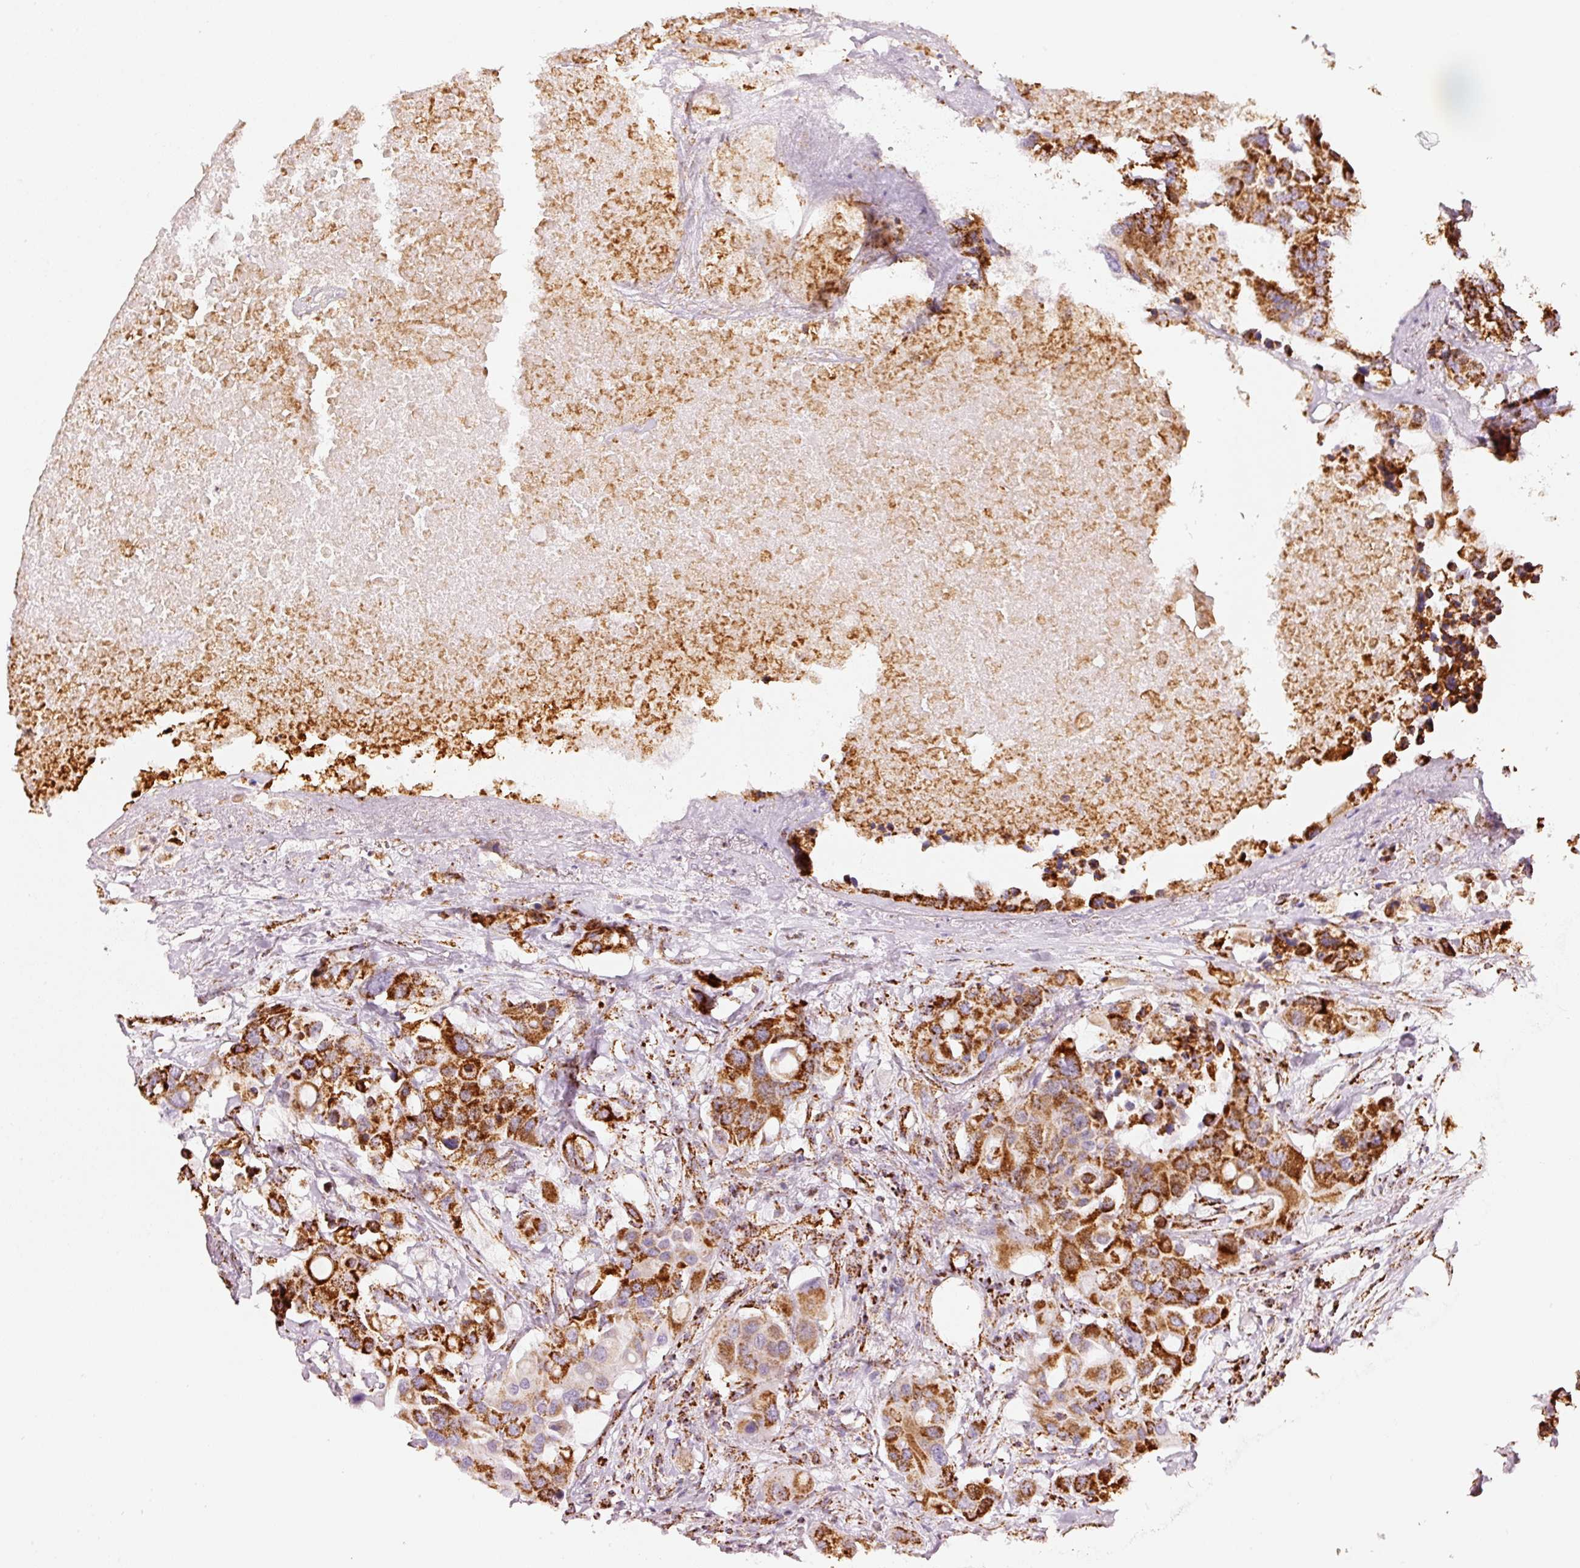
{"staining": {"intensity": "strong", "quantity": ">75%", "location": "cytoplasmic/membranous"}, "tissue": "colorectal cancer", "cell_type": "Tumor cells", "image_type": "cancer", "snomed": [{"axis": "morphology", "description": "Adenocarcinoma, NOS"}, {"axis": "topography", "description": "Colon"}], "caption": "A brown stain highlights strong cytoplasmic/membranous expression of a protein in colorectal adenocarcinoma tumor cells. (brown staining indicates protein expression, while blue staining denotes nuclei).", "gene": "MT-CO2", "patient": {"sex": "male", "age": 77}}